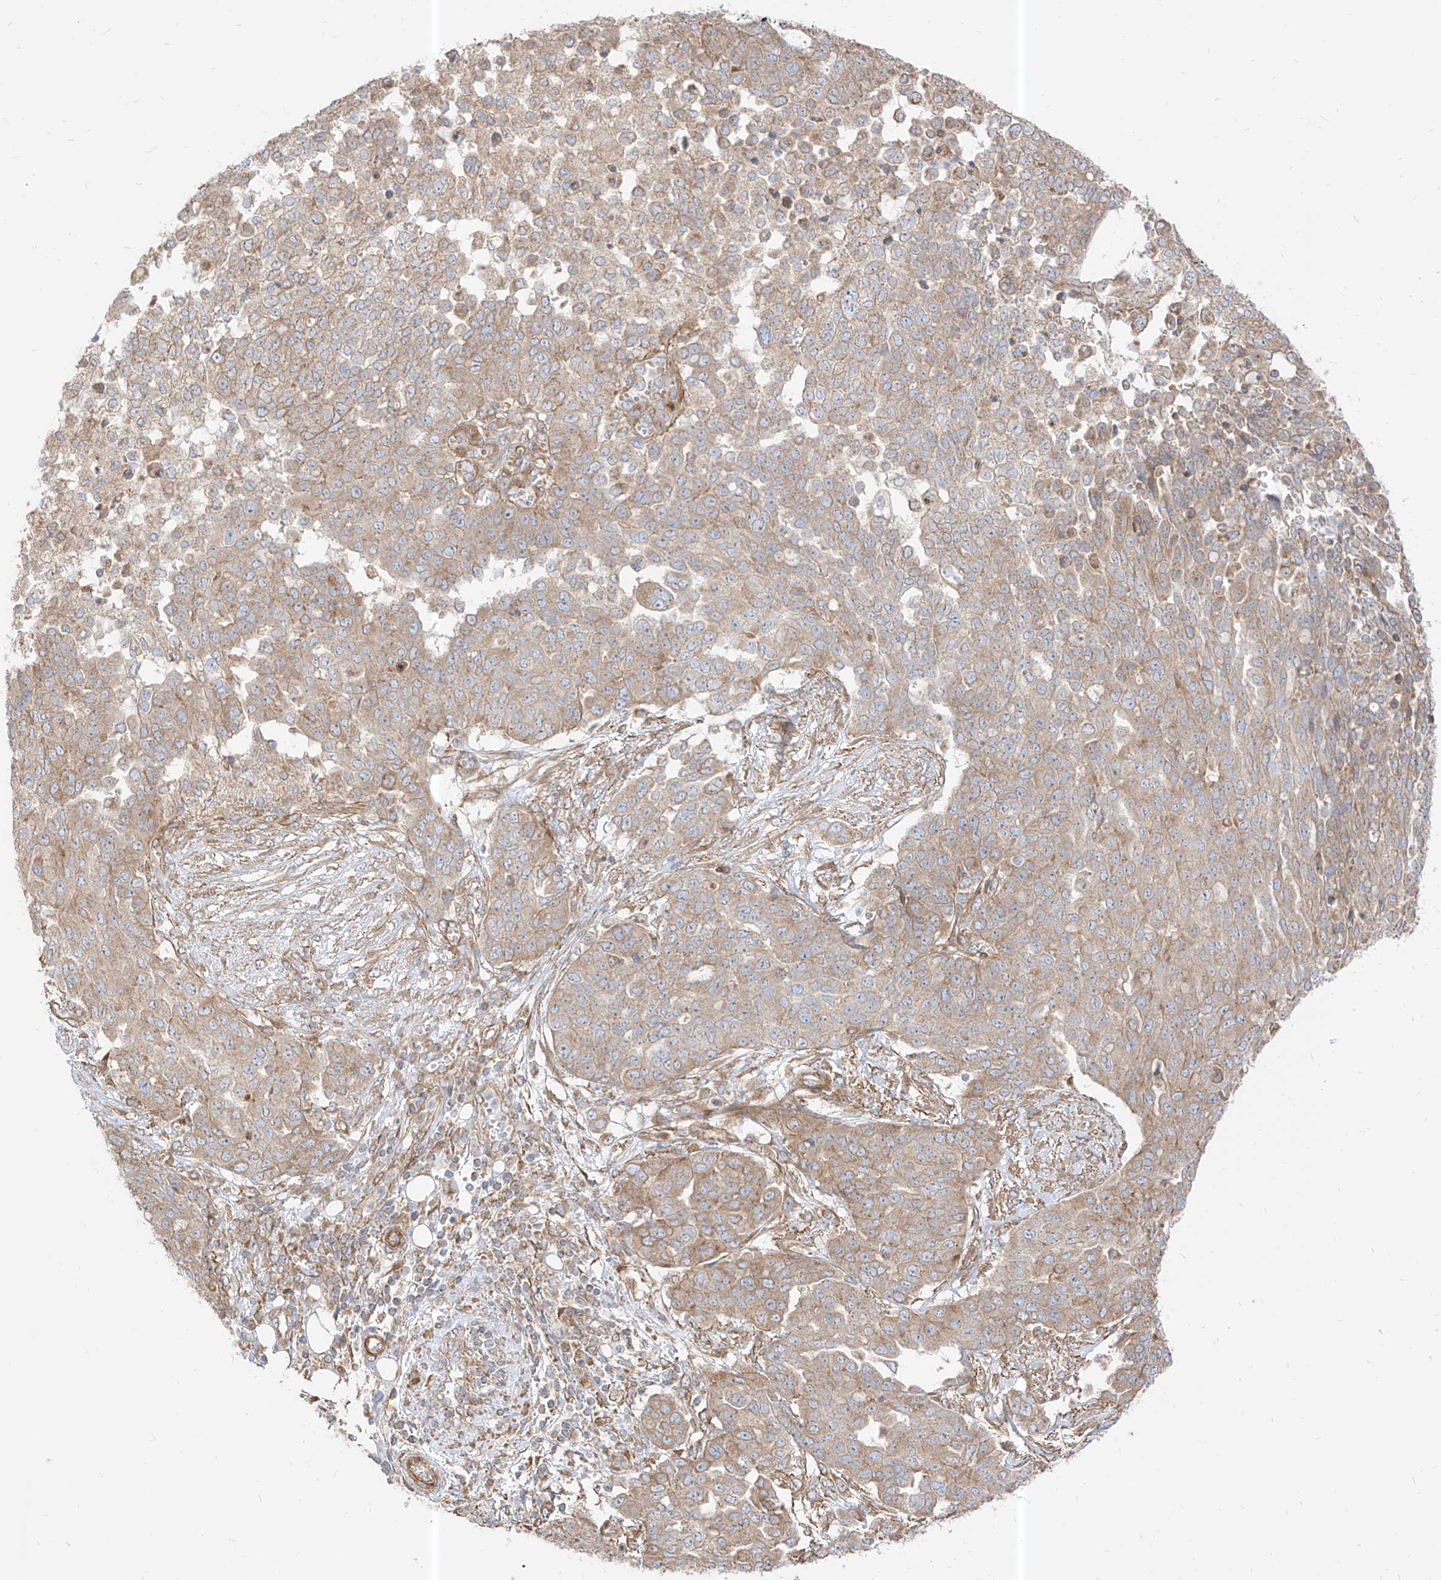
{"staining": {"intensity": "weak", "quantity": "25%-75%", "location": "cytoplasmic/membranous"}, "tissue": "ovarian cancer", "cell_type": "Tumor cells", "image_type": "cancer", "snomed": [{"axis": "morphology", "description": "Cystadenocarcinoma, serous, NOS"}, {"axis": "topography", "description": "Soft tissue"}, {"axis": "topography", "description": "Ovary"}], "caption": "High-magnification brightfield microscopy of ovarian cancer (serous cystadenocarcinoma) stained with DAB (3,3'-diaminobenzidine) (brown) and counterstained with hematoxylin (blue). tumor cells exhibit weak cytoplasmic/membranous staining is seen in approximately25%-75% of cells.", "gene": "PLCL1", "patient": {"sex": "female", "age": 57}}